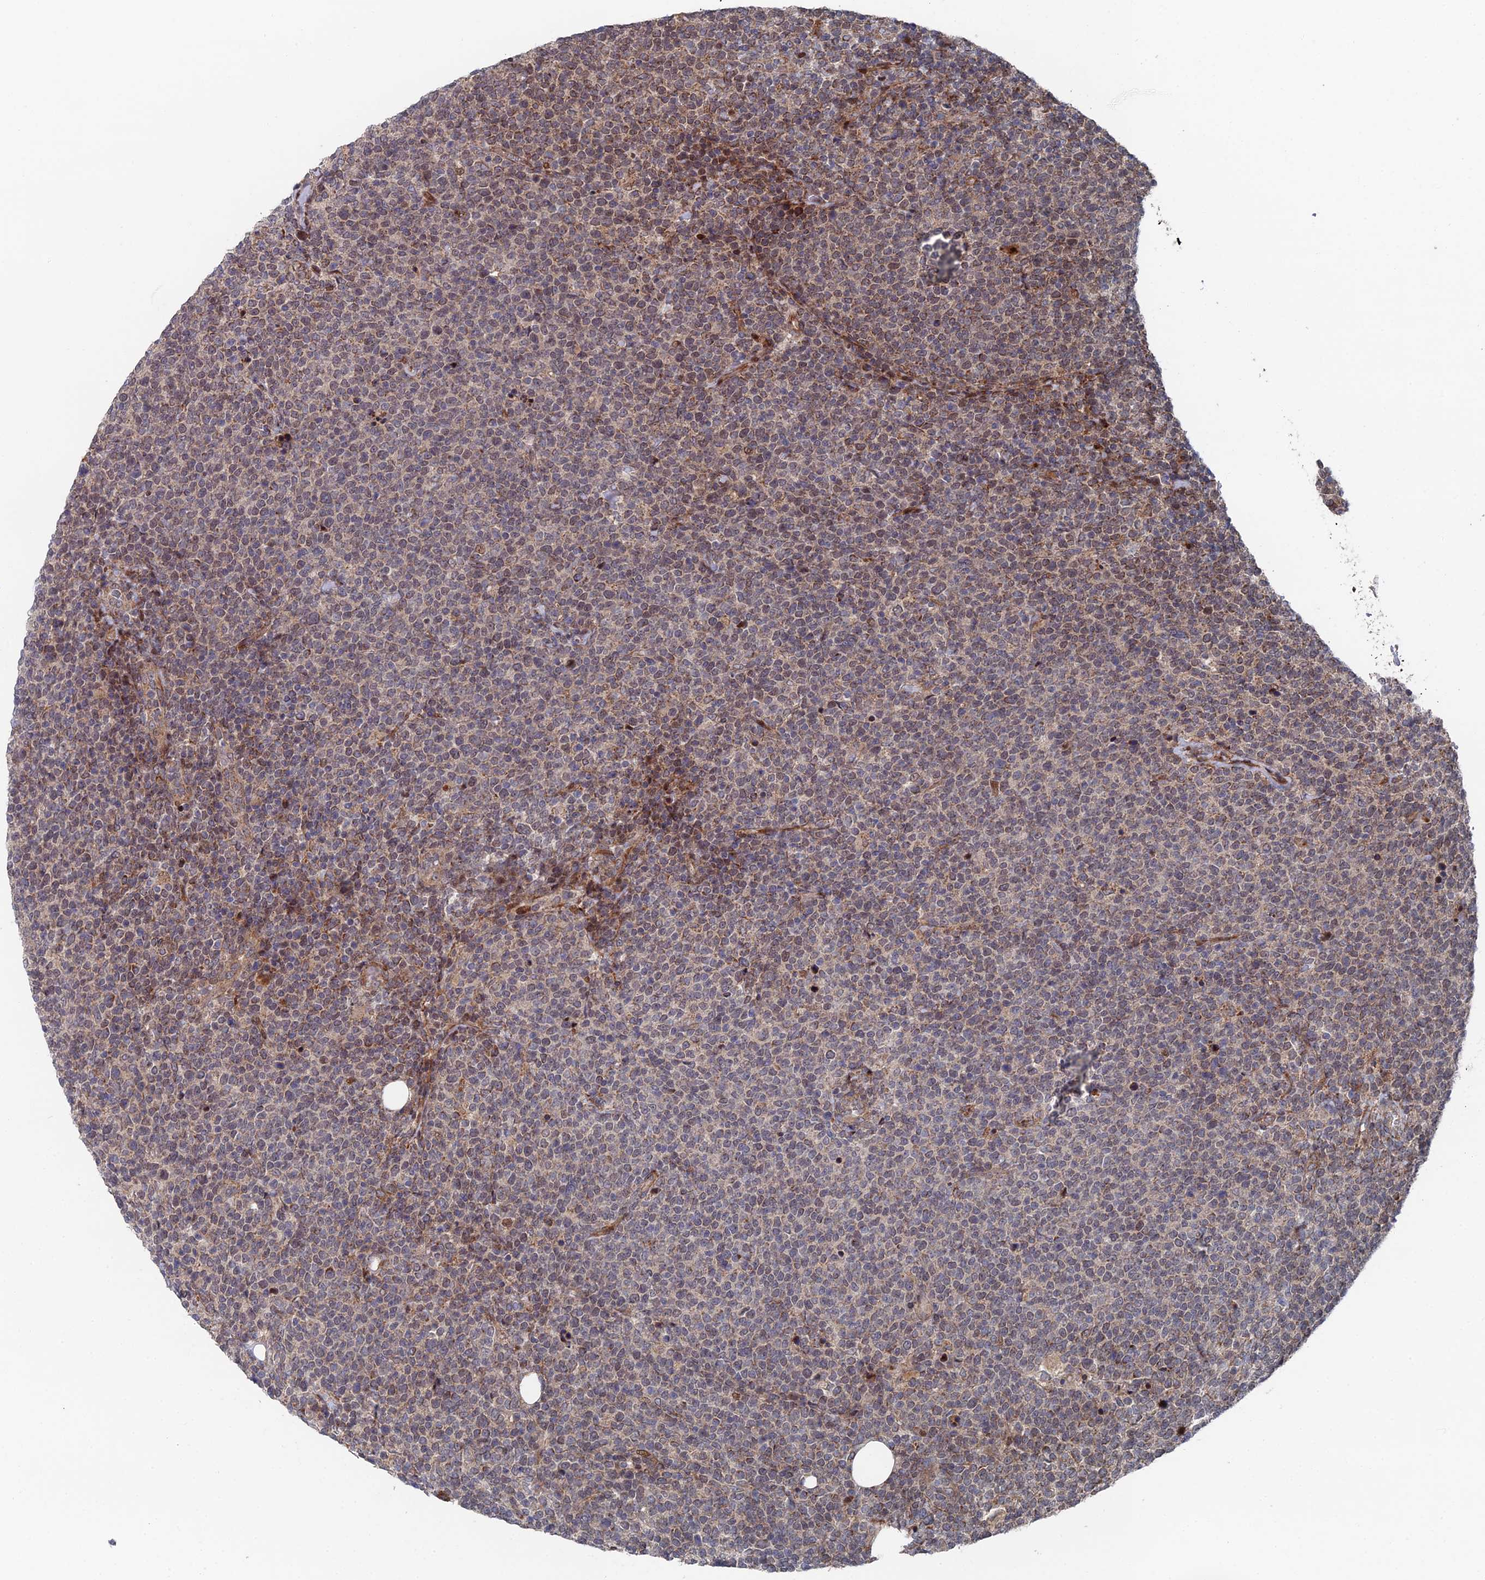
{"staining": {"intensity": "weak", "quantity": "25%-75%", "location": "cytoplasmic/membranous"}, "tissue": "lymphoma", "cell_type": "Tumor cells", "image_type": "cancer", "snomed": [{"axis": "morphology", "description": "Malignant lymphoma, non-Hodgkin's type, High grade"}, {"axis": "topography", "description": "Lymph node"}], "caption": "Lymphoma stained for a protein (brown) shows weak cytoplasmic/membranous positive positivity in about 25%-75% of tumor cells.", "gene": "GTF2IRD1", "patient": {"sex": "male", "age": 61}}